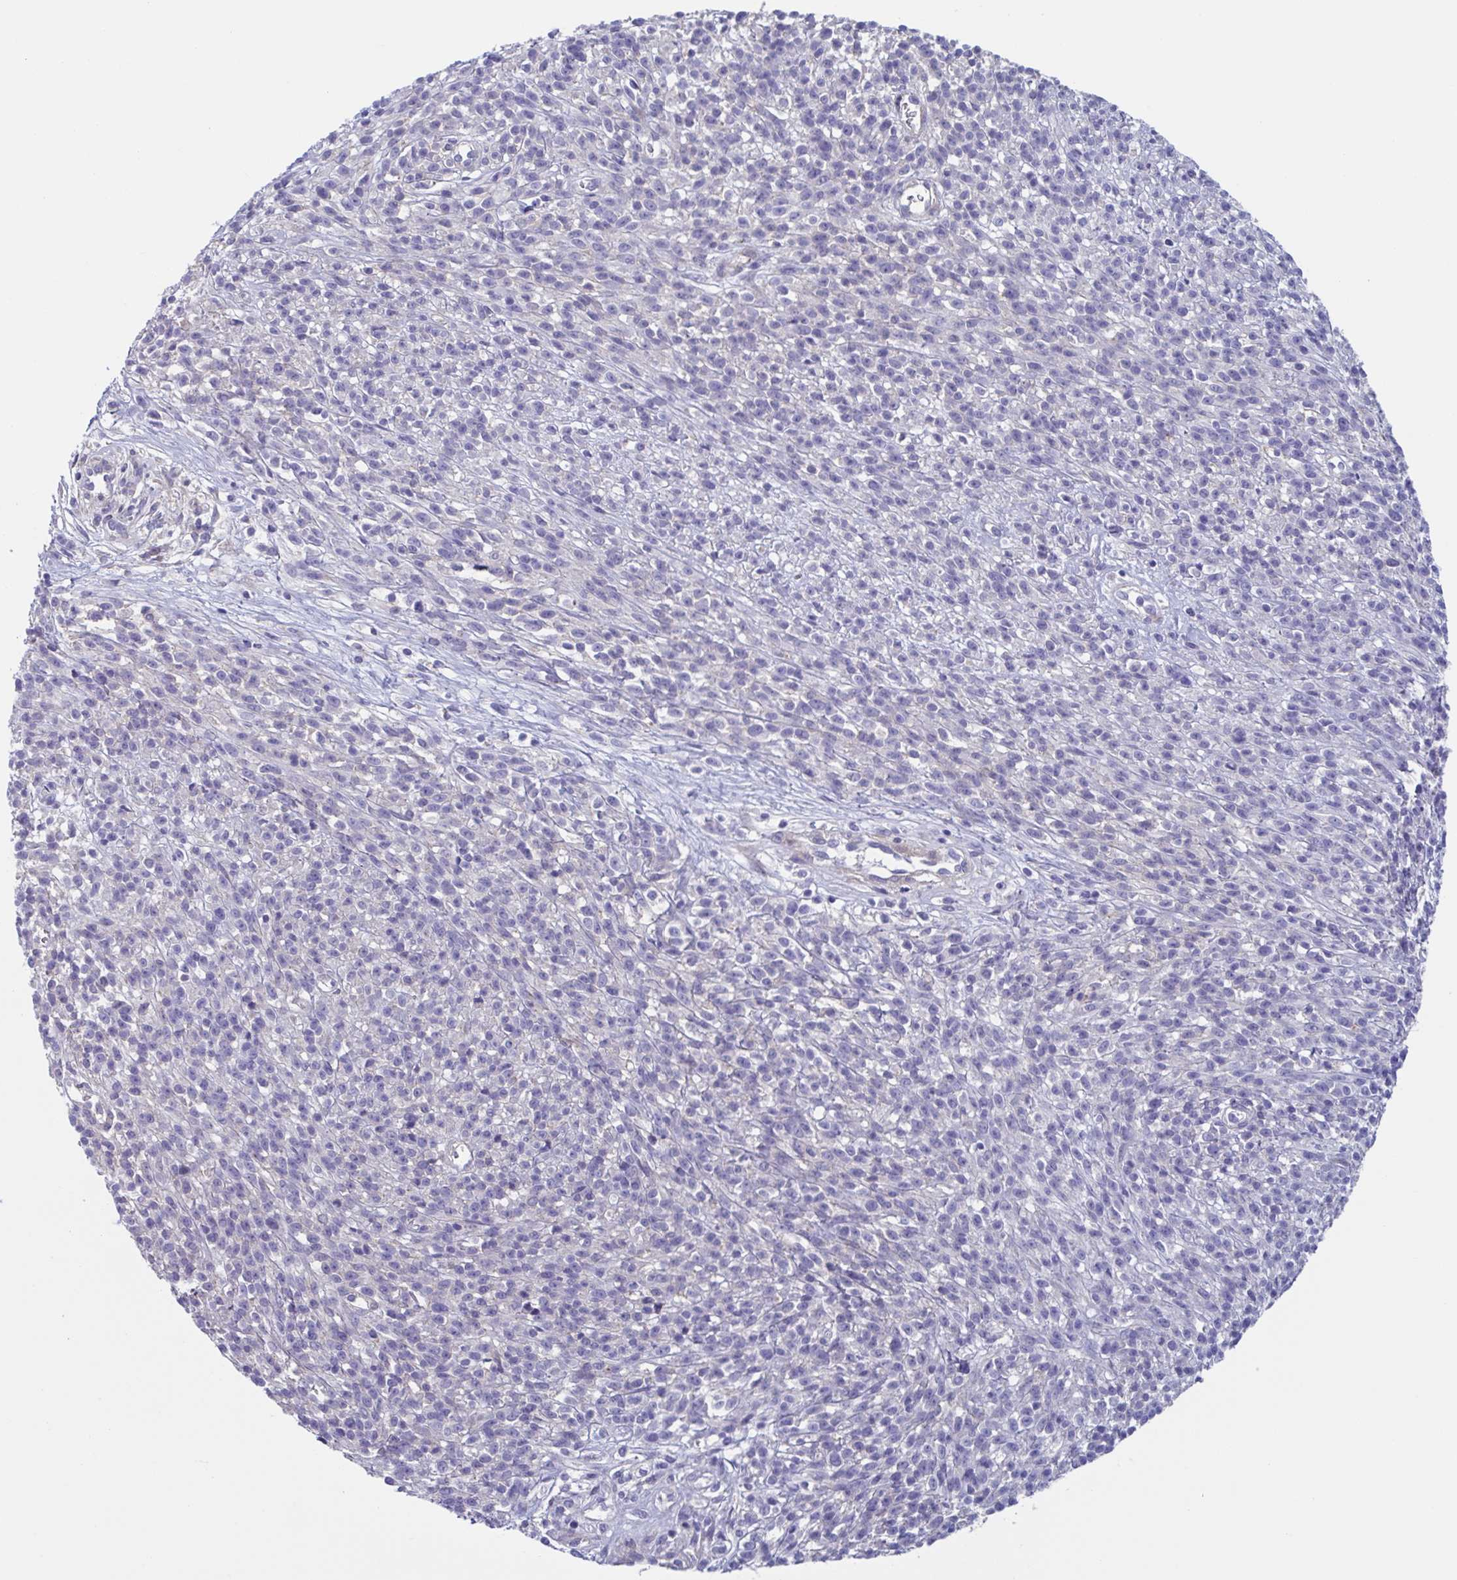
{"staining": {"intensity": "negative", "quantity": "none", "location": "none"}, "tissue": "melanoma", "cell_type": "Tumor cells", "image_type": "cancer", "snomed": [{"axis": "morphology", "description": "Malignant melanoma, NOS"}, {"axis": "topography", "description": "Skin"}, {"axis": "topography", "description": "Skin of trunk"}], "caption": "Human malignant melanoma stained for a protein using immunohistochemistry exhibits no staining in tumor cells.", "gene": "LPIN3", "patient": {"sex": "male", "age": 74}}